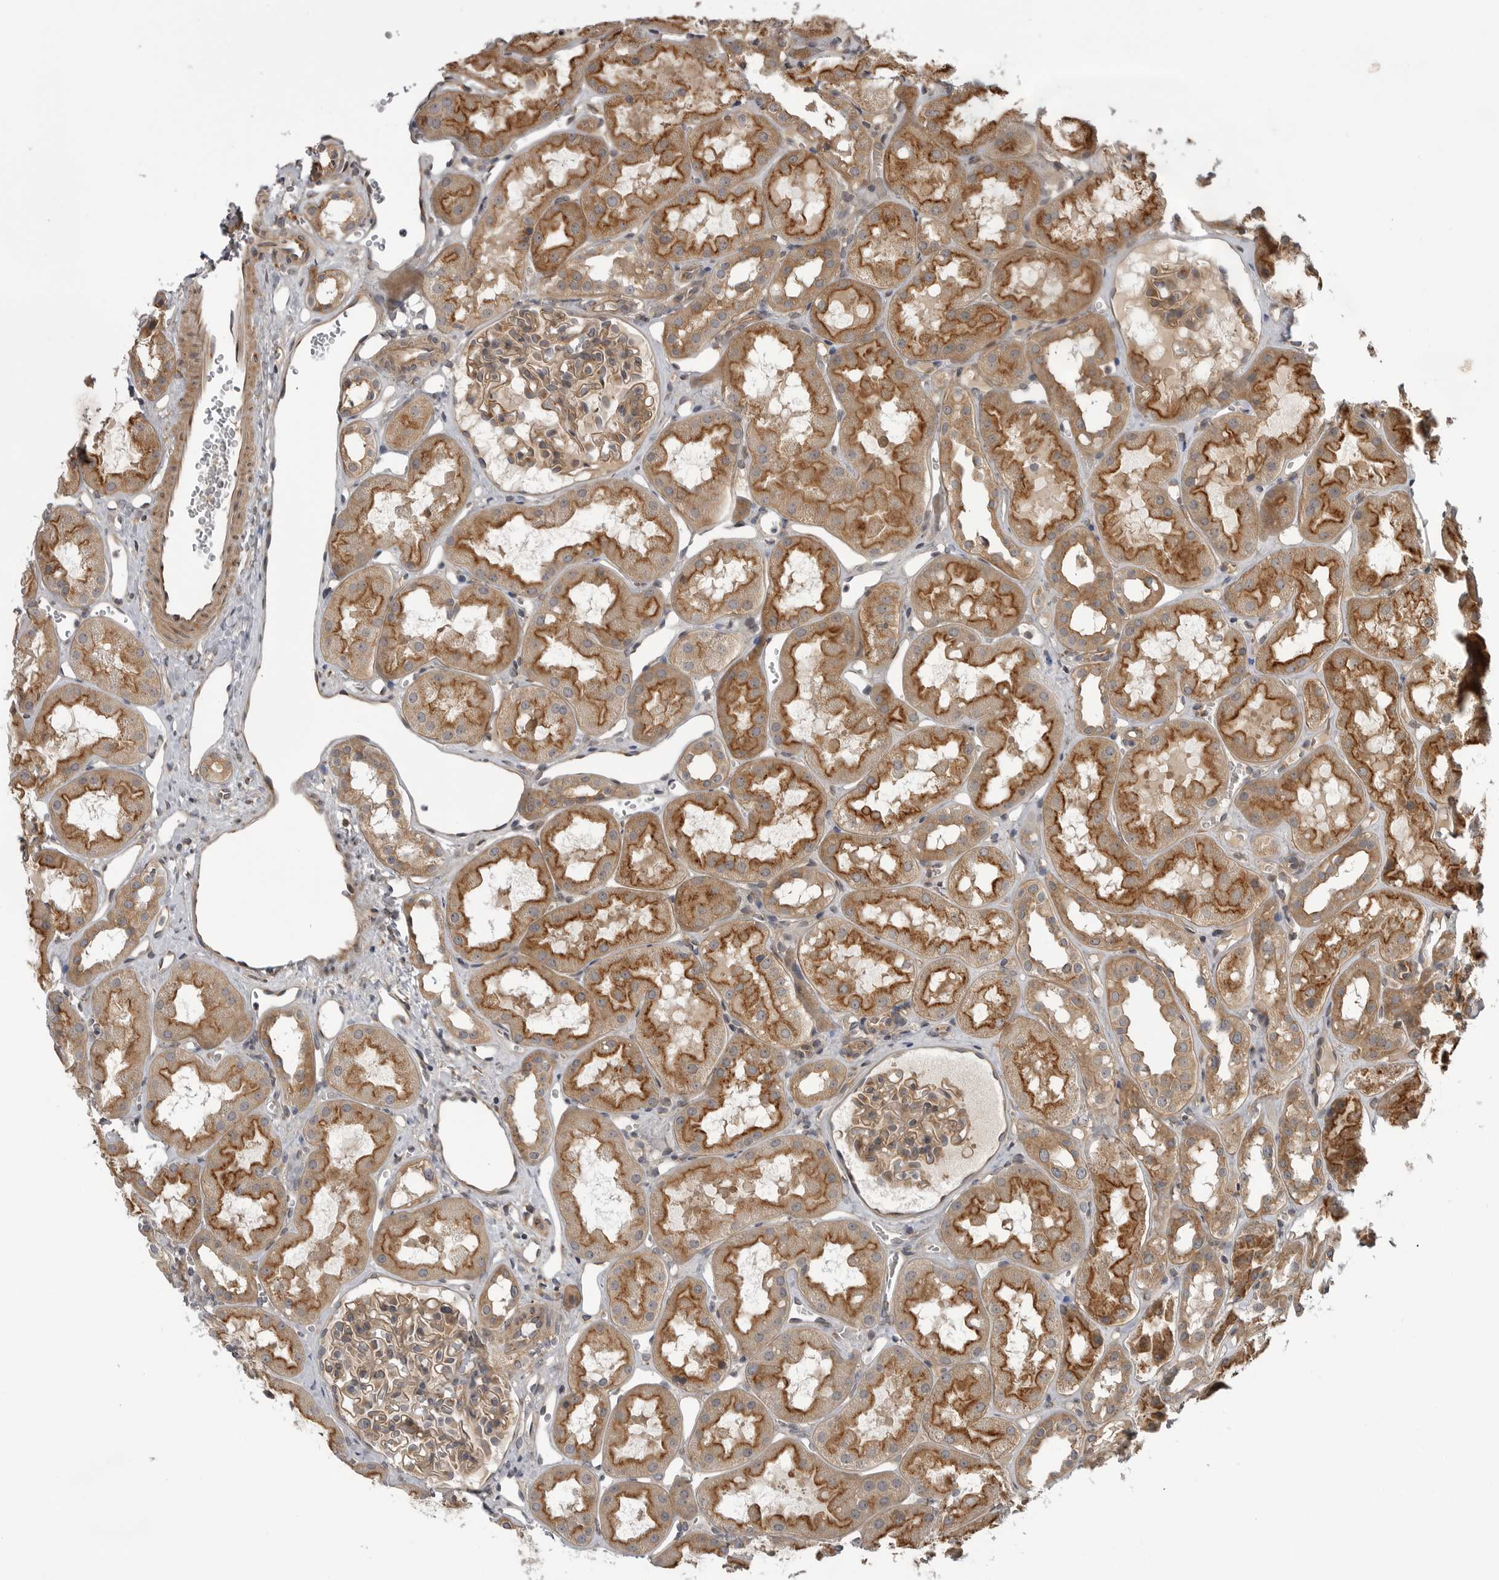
{"staining": {"intensity": "moderate", "quantity": ">75%", "location": "cytoplasmic/membranous"}, "tissue": "kidney", "cell_type": "Cells in glomeruli", "image_type": "normal", "snomed": [{"axis": "morphology", "description": "Normal tissue, NOS"}, {"axis": "topography", "description": "Kidney"}], "caption": "Immunohistochemical staining of unremarkable kidney demonstrates >75% levels of moderate cytoplasmic/membranous protein staining in approximately >75% of cells in glomeruli.", "gene": "LRRC45", "patient": {"sex": "male", "age": 16}}